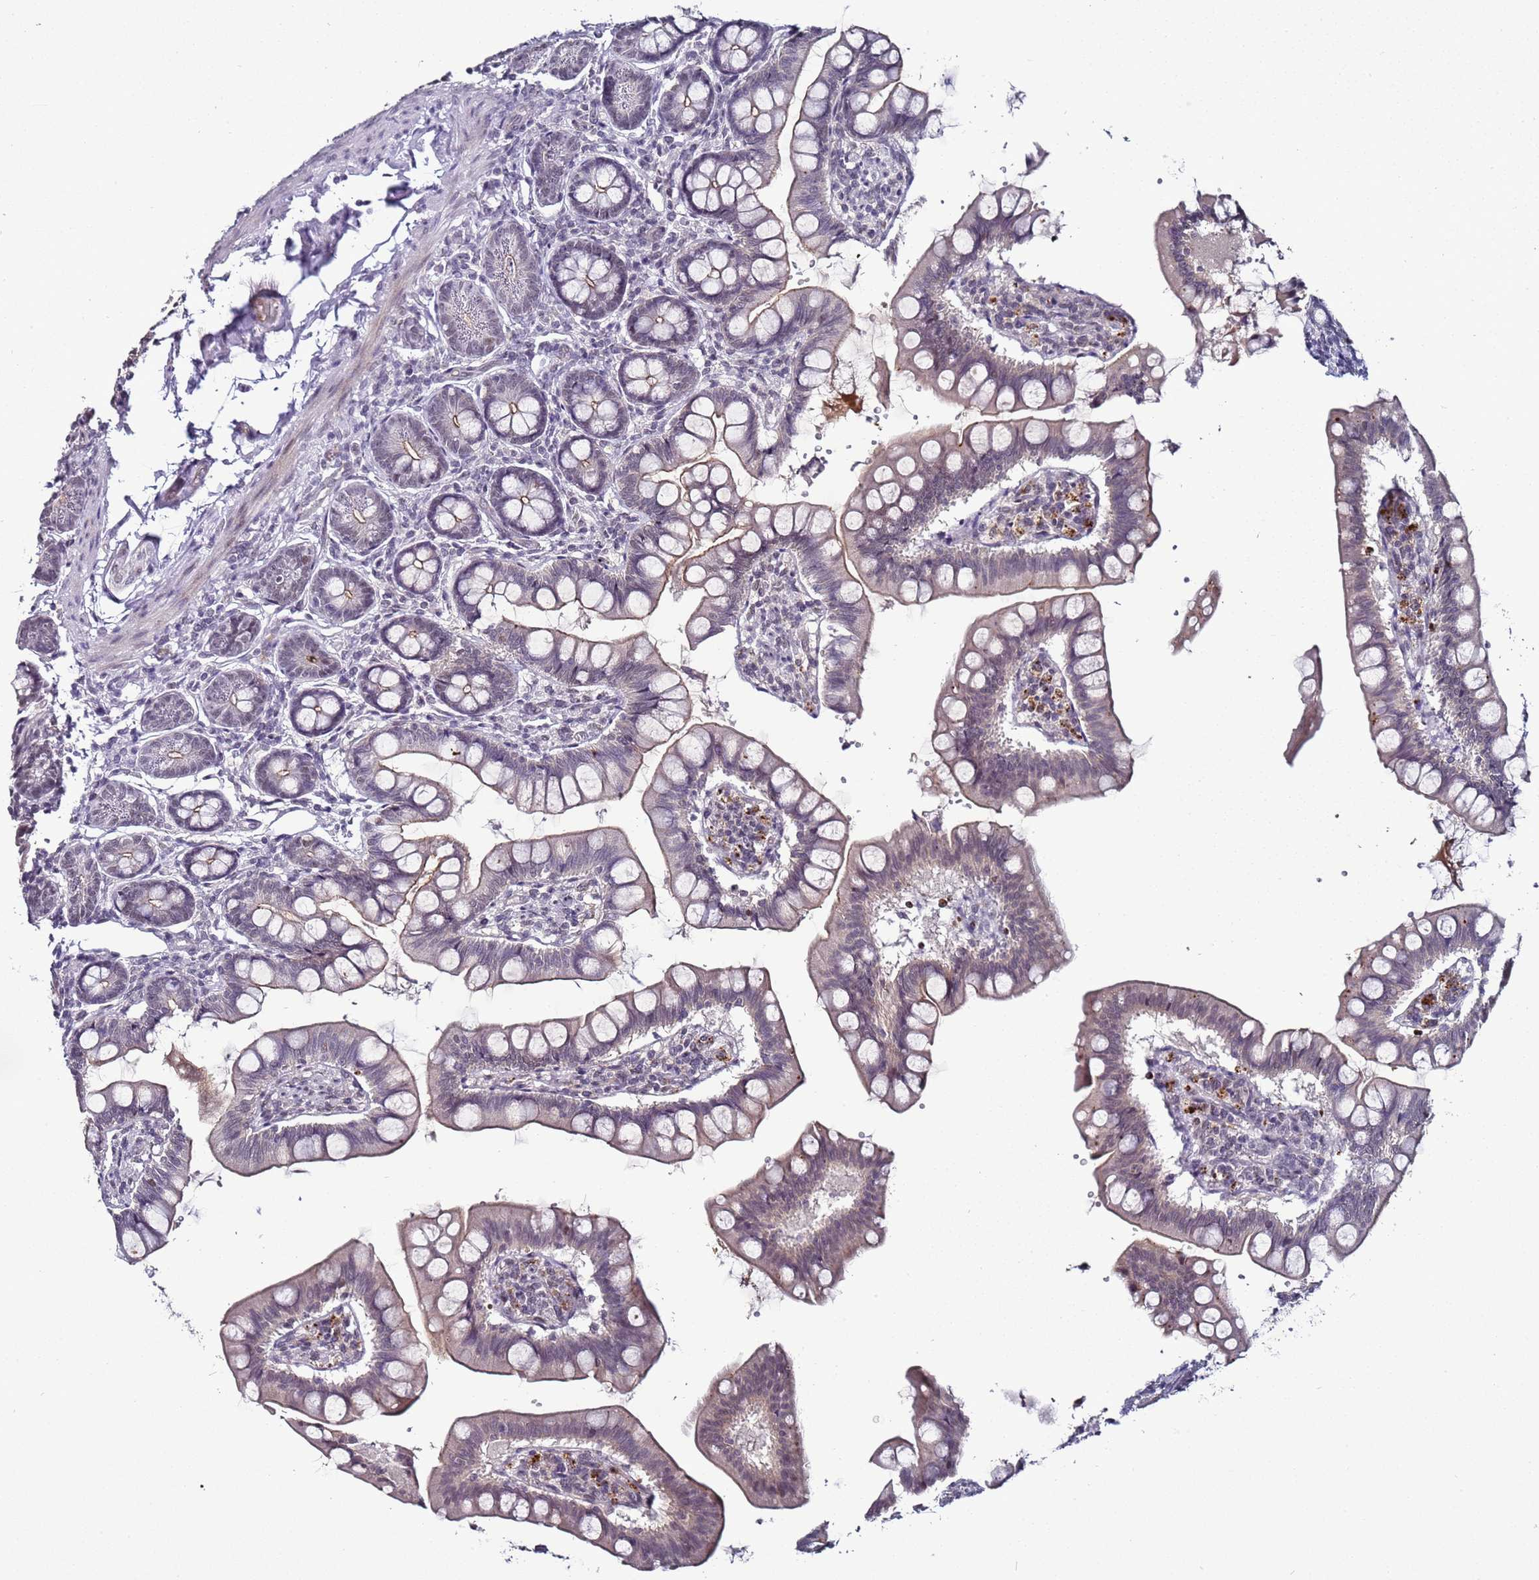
{"staining": {"intensity": "moderate", "quantity": "<25%", "location": "cytoplasmic/membranous"}, "tissue": "small intestine", "cell_type": "Glandular cells", "image_type": "normal", "snomed": [{"axis": "morphology", "description": "Normal tissue, NOS"}, {"axis": "topography", "description": "Small intestine"}], "caption": "Benign small intestine was stained to show a protein in brown. There is low levels of moderate cytoplasmic/membranous staining in approximately <25% of glandular cells.", "gene": "PSMA7", "patient": {"sex": "male", "age": 7}}